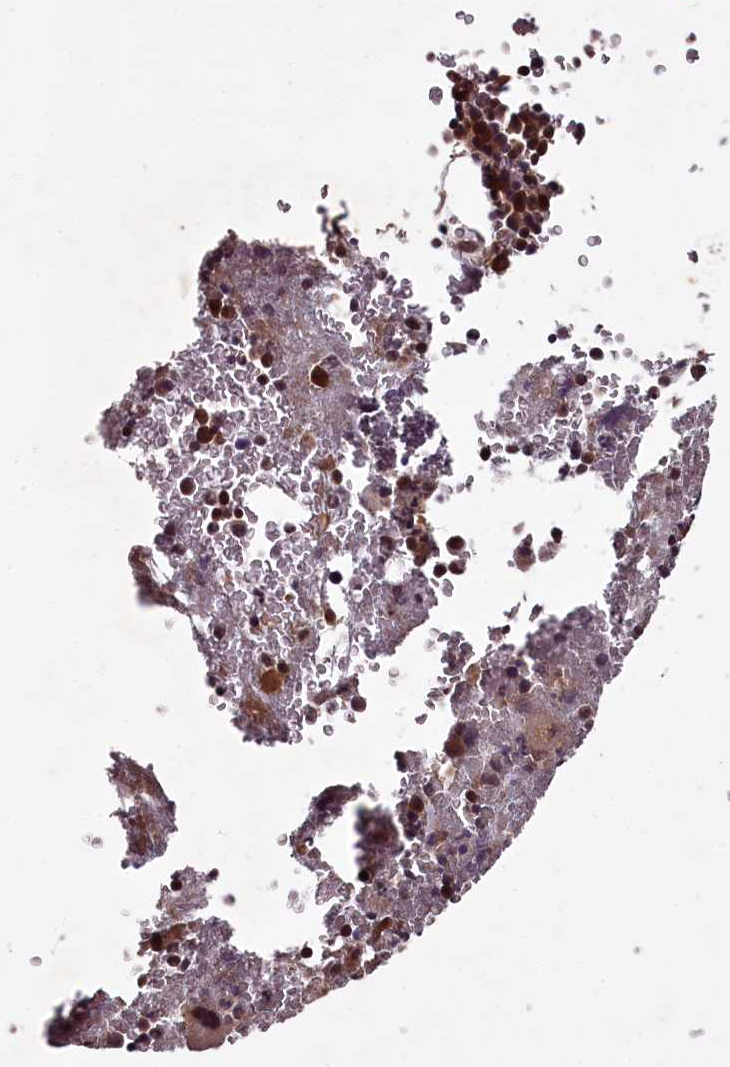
{"staining": {"intensity": "moderate", "quantity": ">75%", "location": "cytoplasmic/membranous,nuclear"}, "tissue": "bone marrow", "cell_type": "Hematopoietic cells", "image_type": "normal", "snomed": [{"axis": "morphology", "description": "Normal tissue, NOS"}, {"axis": "topography", "description": "Bone marrow"}], "caption": "An immunohistochemistry micrograph of unremarkable tissue is shown. Protein staining in brown shows moderate cytoplasmic/membranous,nuclear positivity in bone marrow within hematopoietic cells. The protein of interest is stained brown, and the nuclei are stained in blue (DAB (3,3'-diaminobenzidine) IHC with brightfield microscopy, high magnification).", "gene": "PCBP2", "patient": {"sex": "male", "age": 36}}